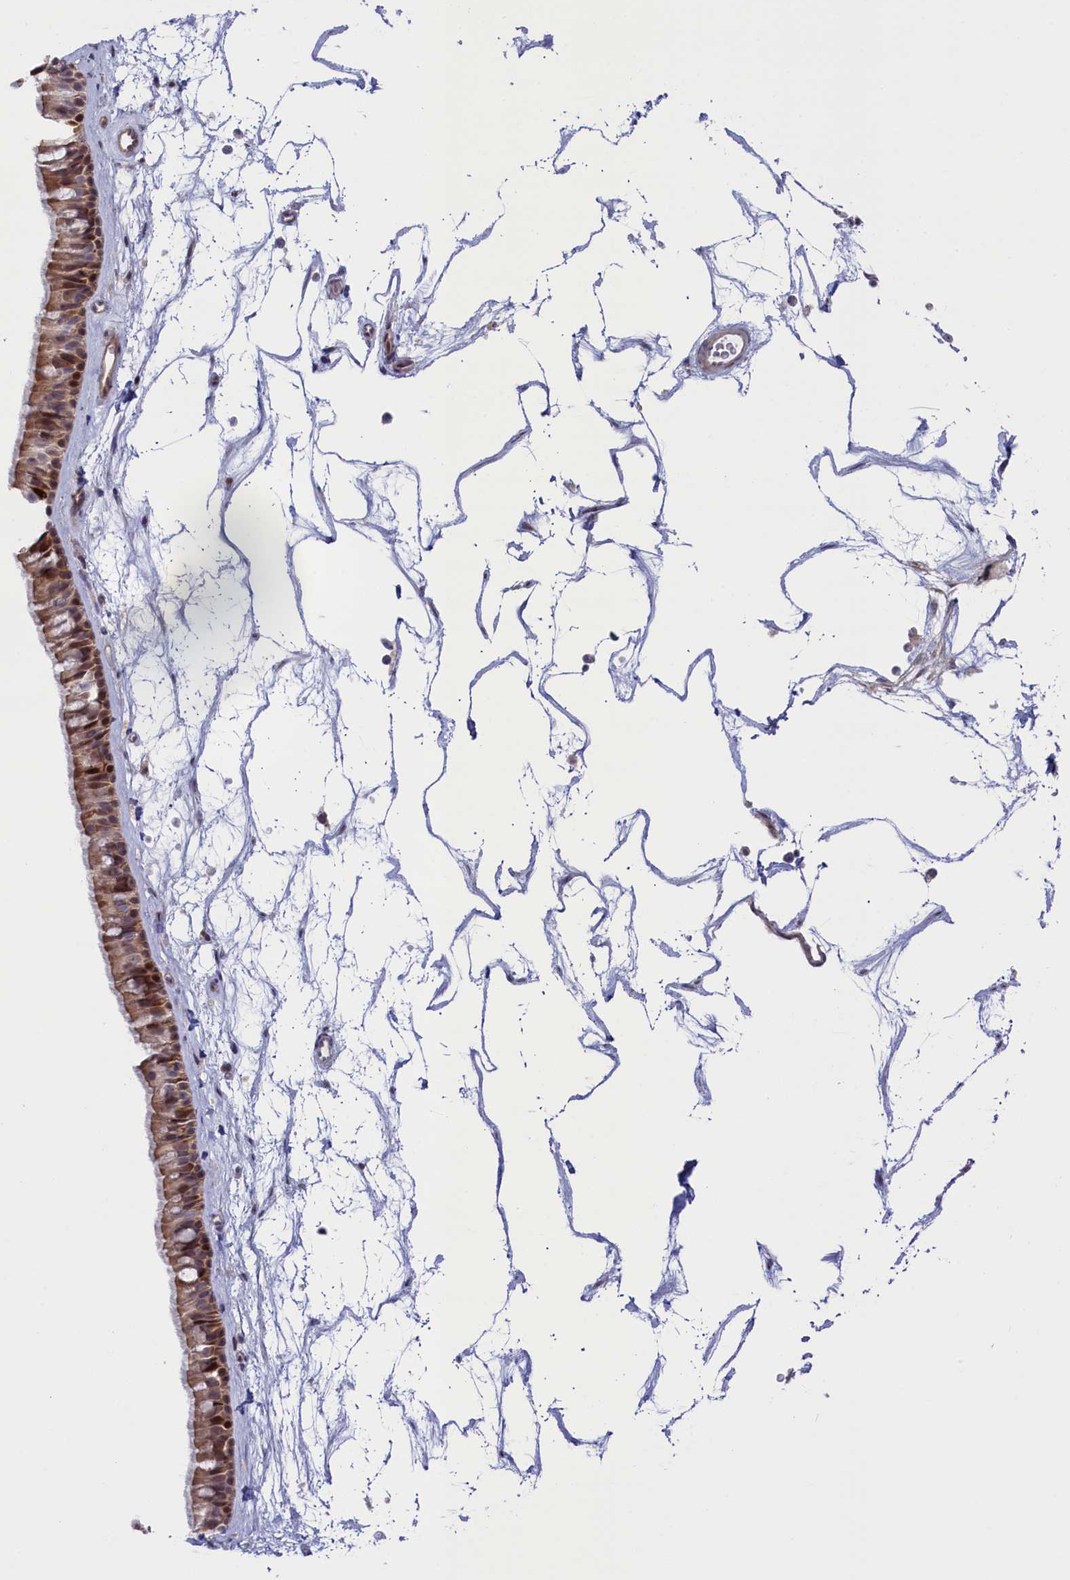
{"staining": {"intensity": "moderate", "quantity": ">75%", "location": "cytoplasmic/membranous,nuclear"}, "tissue": "nasopharynx", "cell_type": "Respiratory epithelial cells", "image_type": "normal", "snomed": [{"axis": "morphology", "description": "Normal tissue, NOS"}, {"axis": "topography", "description": "Nasopharynx"}], "caption": "A high-resolution image shows immunohistochemistry (IHC) staining of unremarkable nasopharynx, which displays moderate cytoplasmic/membranous,nuclear expression in about >75% of respiratory epithelial cells.", "gene": "CCL23", "patient": {"sex": "male", "age": 64}}